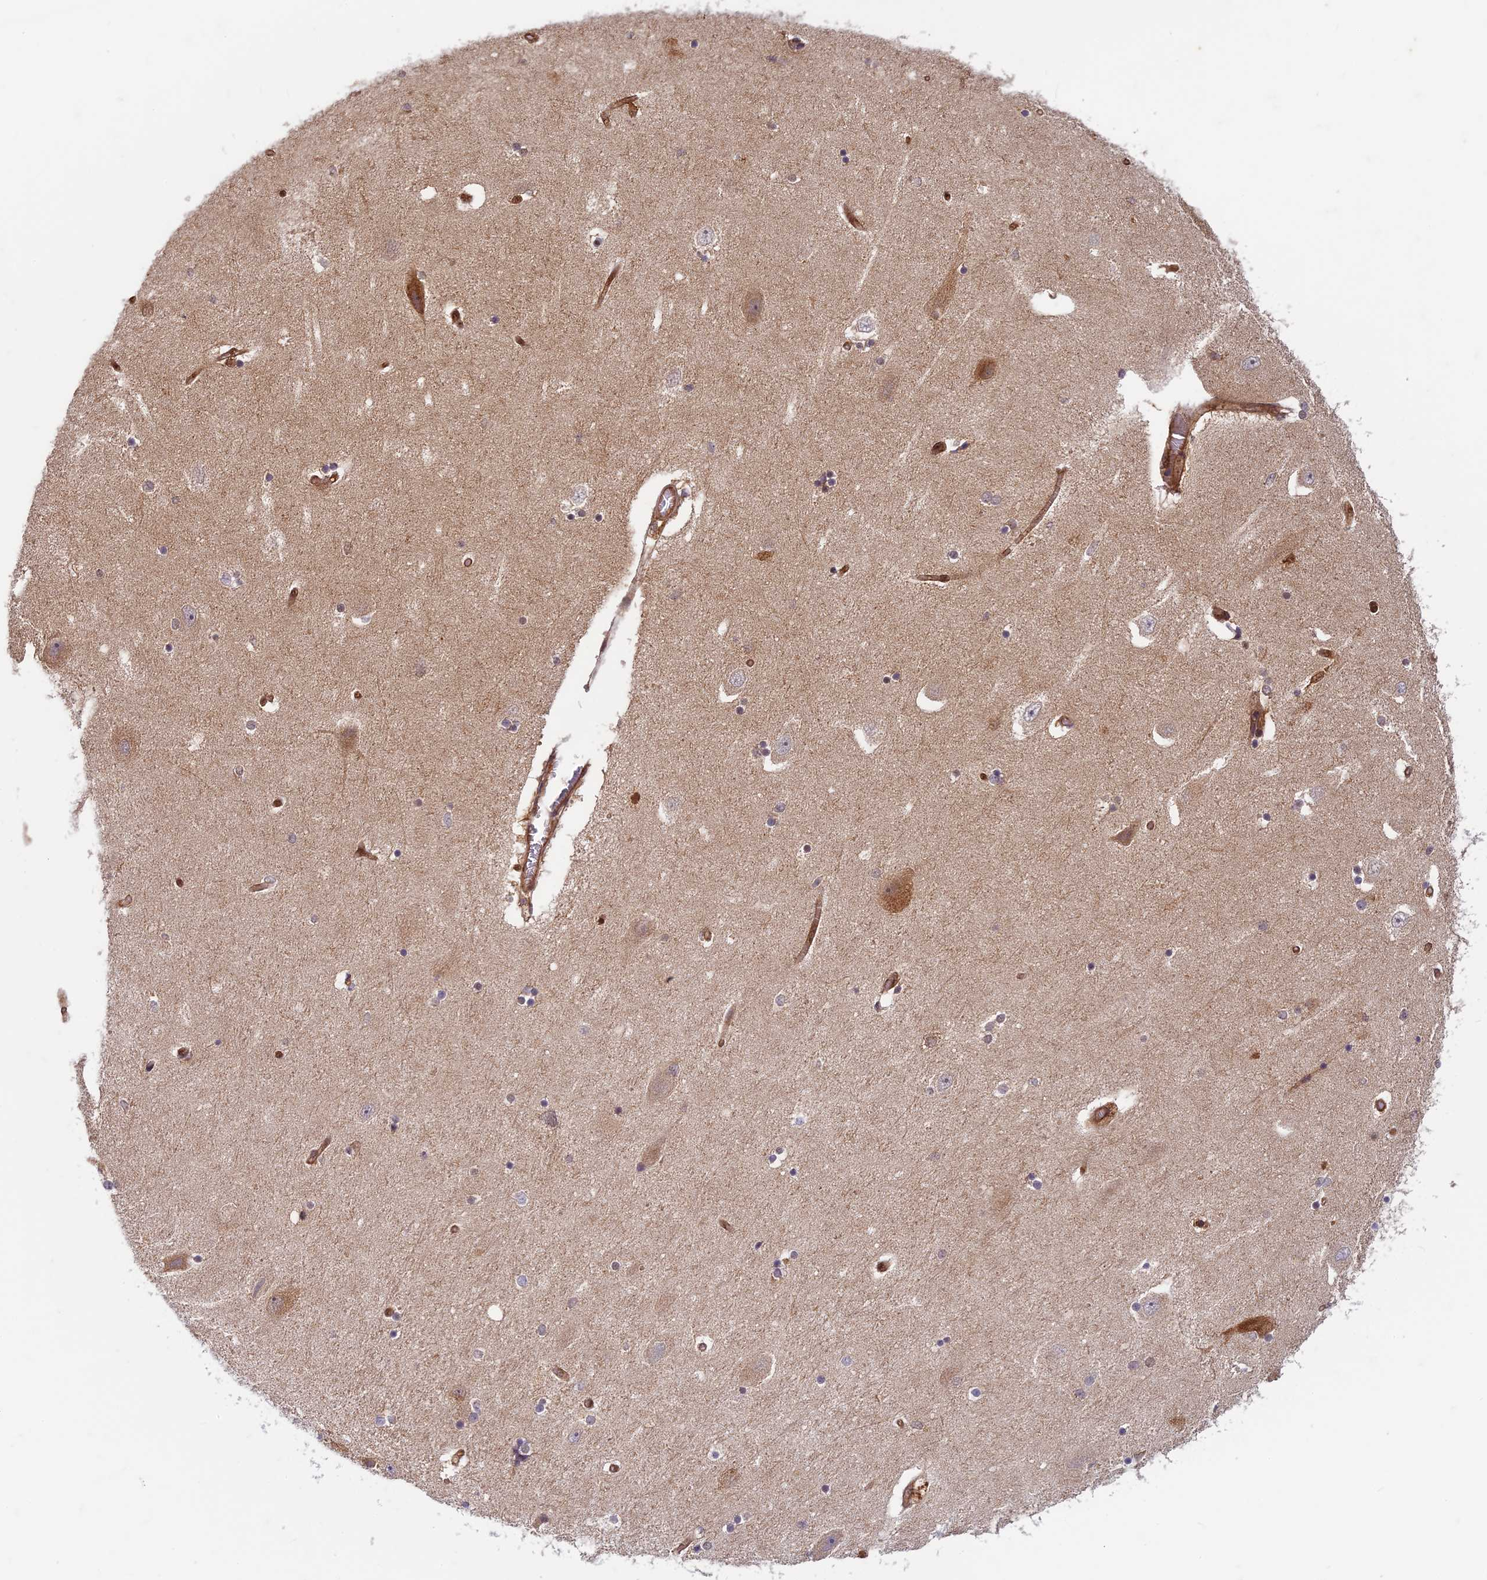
{"staining": {"intensity": "moderate", "quantity": "<25%", "location": "cytoplasmic/membranous"}, "tissue": "hippocampus", "cell_type": "Glial cells", "image_type": "normal", "snomed": [{"axis": "morphology", "description": "Normal tissue, NOS"}, {"axis": "topography", "description": "Hippocampus"}], "caption": "Brown immunohistochemical staining in unremarkable hippocampus shows moderate cytoplasmic/membranous positivity in about <25% of glial cells. (DAB (3,3'-diaminobenzidine) = brown stain, brightfield microscopy at high magnification).", "gene": "TCF25", "patient": {"sex": "female", "age": 54}}